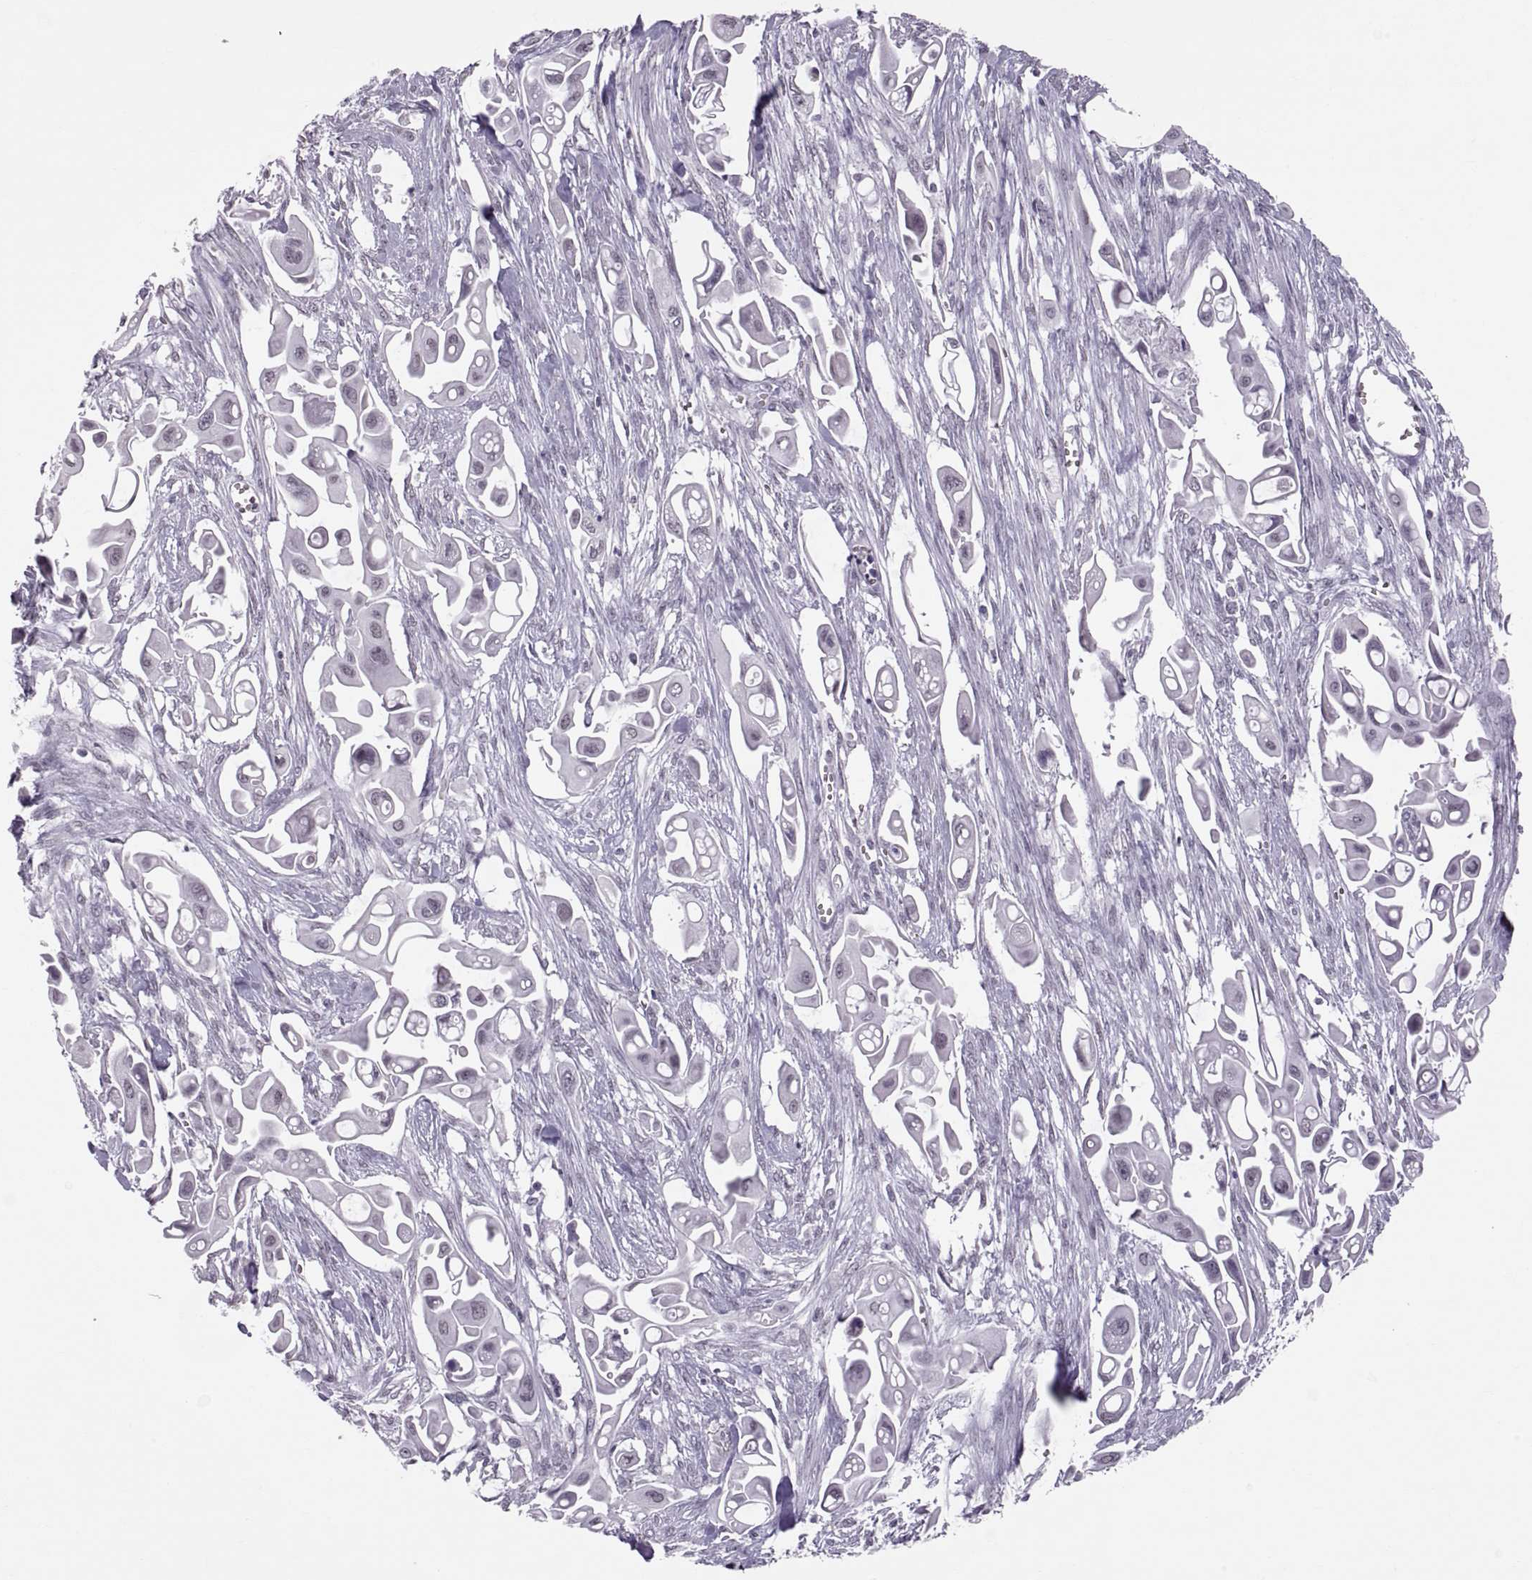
{"staining": {"intensity": "negative", "quantity": "none", "location": "none"}, "tissue": "pancreatic cancer", "cell_type": "Tumor cells", "image_type": "cancer", "snomed": [{"axis": "morphology", "description": "Adenocarcinoma, NOS"}, {"axis": "topography", "description": "Pancreas"}], "caption": "Protein analysis of adenocarcinoma (pancreatic) demonstrates no significant staining in tumor cells.", "gene": "KRT77", "patient": {"sex": "male", "age": 50}}